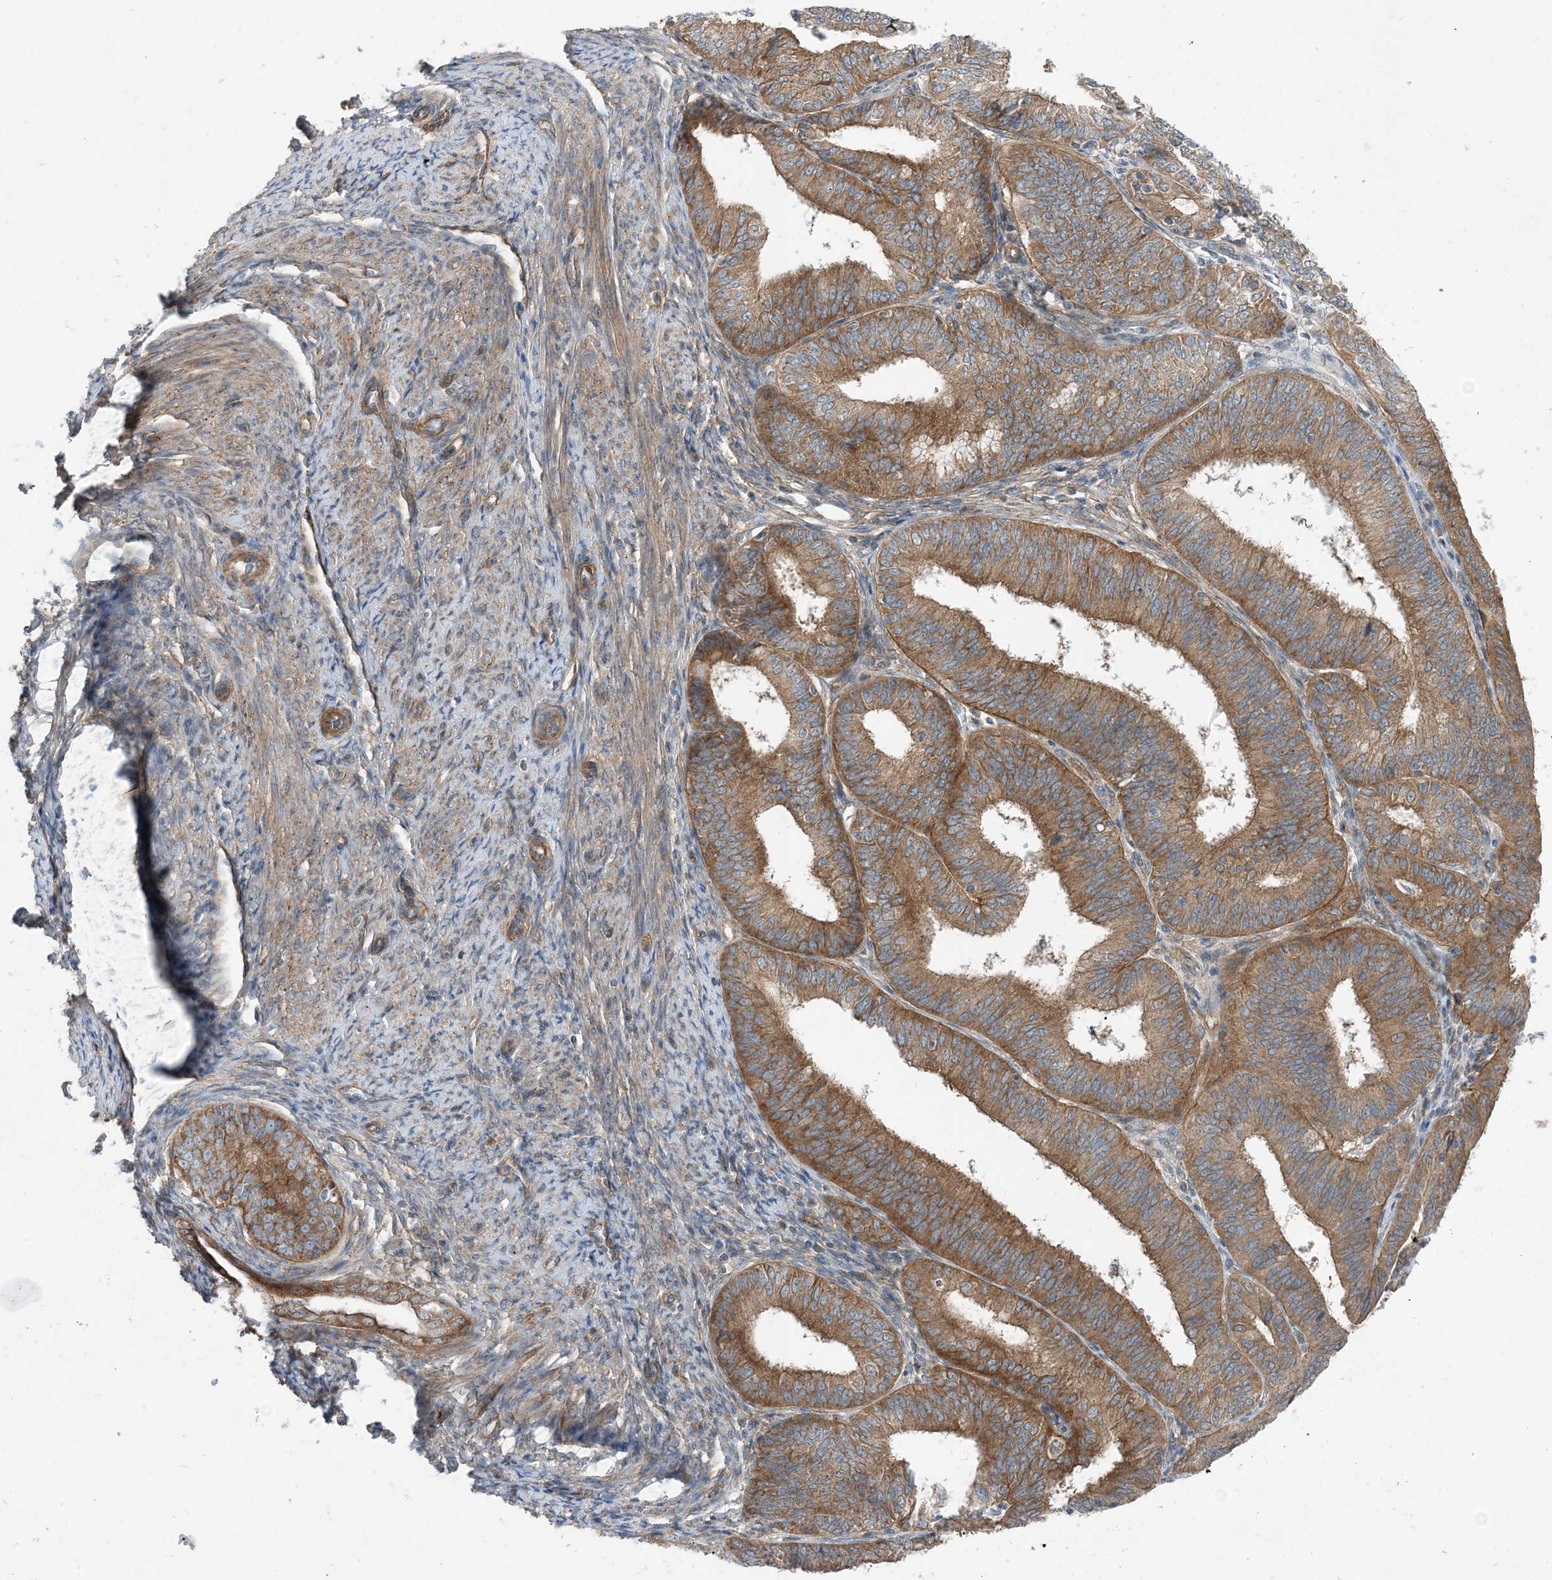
{"staining": {"intensity": "moderate", "quantity": ">75%", "location": "cytoplasmic/membranous"}, "tissue": "endometrial cancer", "cell_type": "Tumor cells", "image_type": "cancer", "snomed": [{"axis": "morphology", "description": "Adenocarcinoma, NOS"}, {"axis": "topography", "description": "Endometrium"}], "caption": "Immunohistochemistry (IHC) of endometrial adenocarcinoma shows medium levels of moderate cytoplasmic/membranous expression in approximately >75% of tumor cells. (IHC, brightfield microscopy, high magnification).", "gene": "EHBP1", "patient": {"sex": "female", "age": 51}}